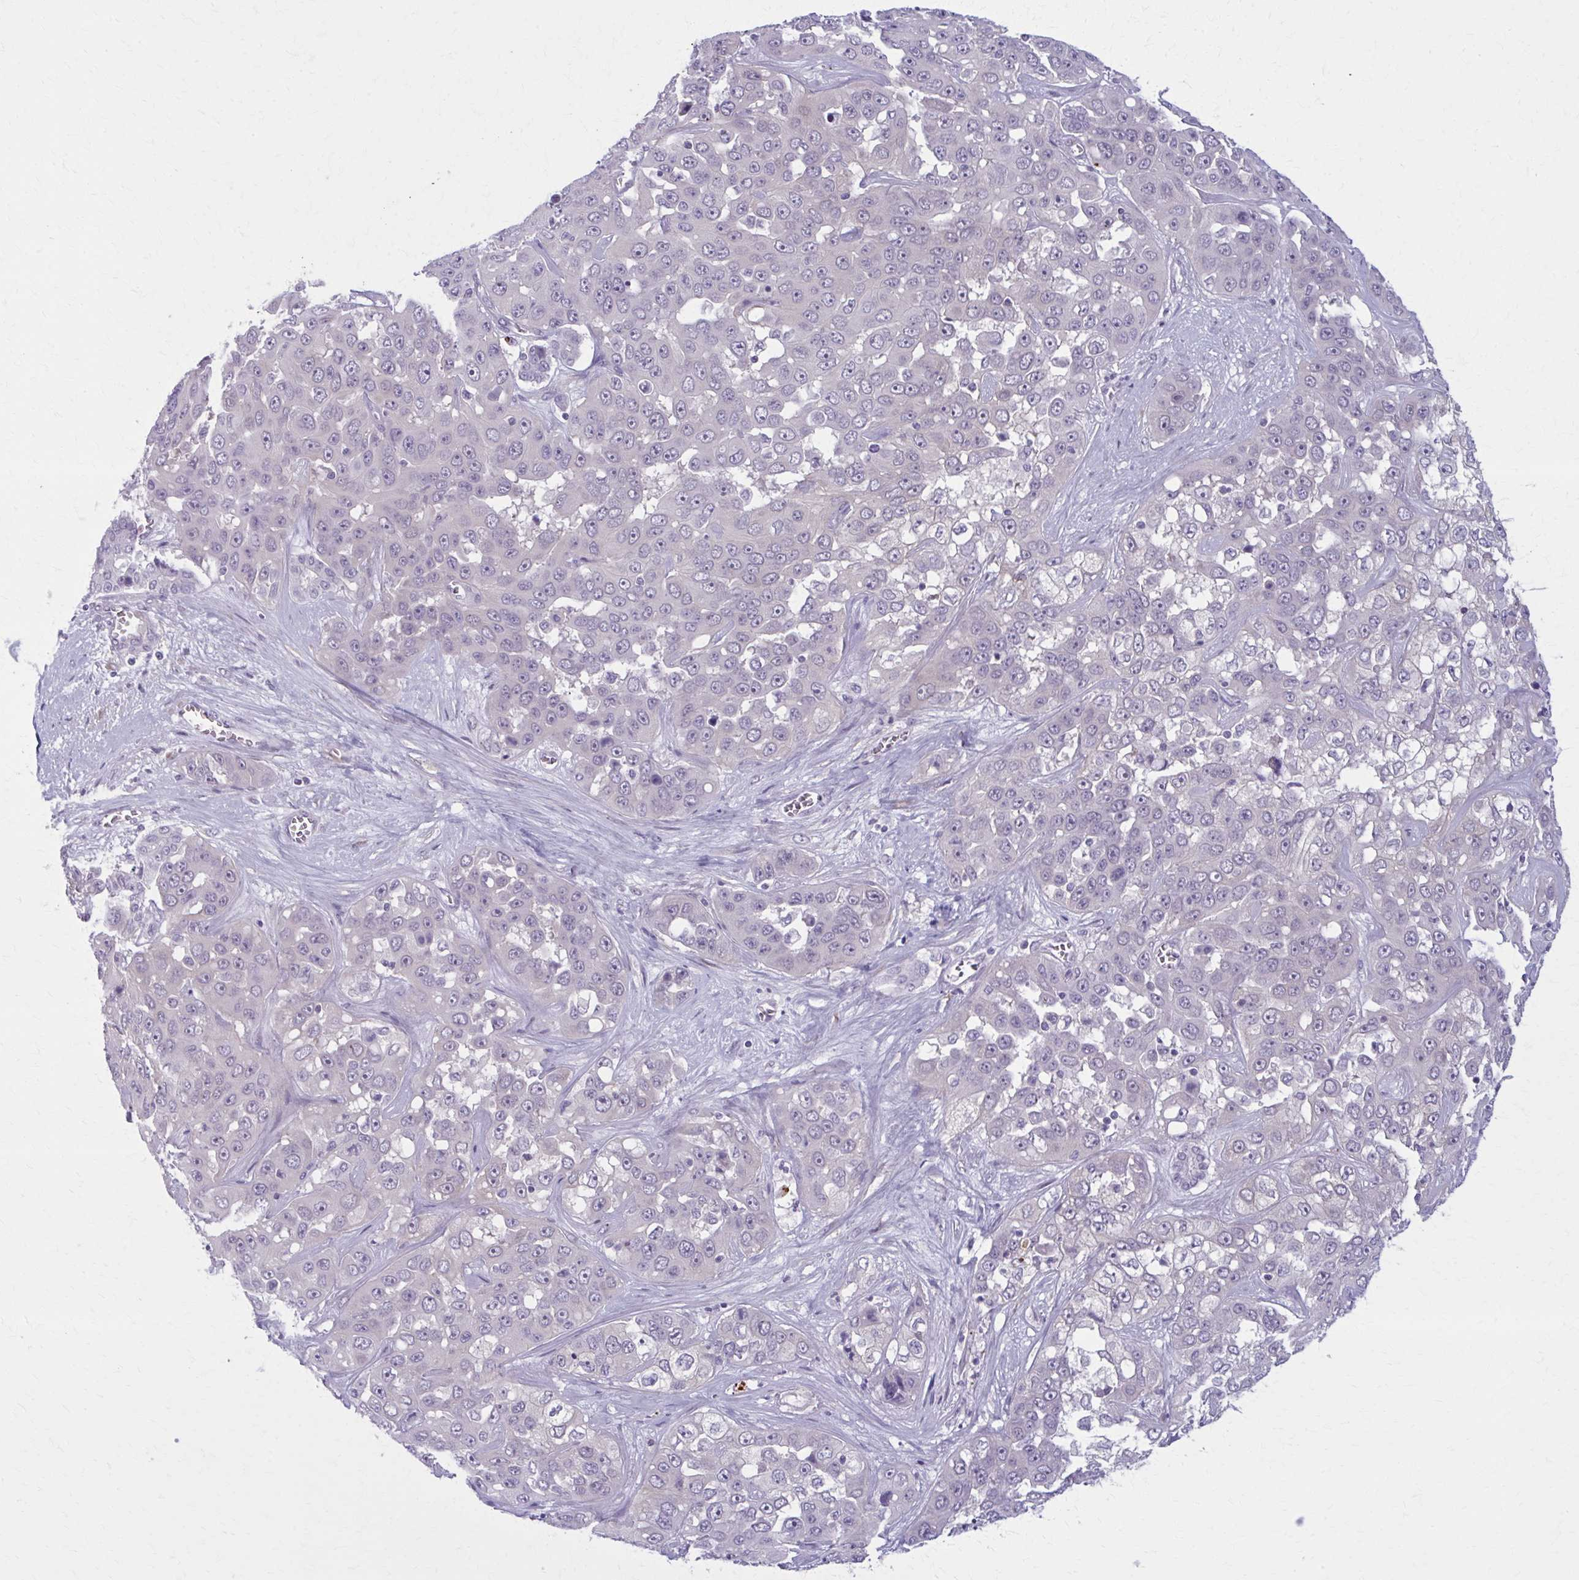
{"staining": {"intensity": "negative", "quantity": "none", "location": "none"}, "tissue": "liver cancer", "cell_type": "Tumor cells", "image_type": "cancer", "snomed": [{"axis": "morphology", "description": "Cholangiocarcinoma"}, {"axis": "topography", "description": "Liver"}], "caption": "Tumor cells show no significant protein staining in liver cancer.", "gene": "NUMBL", "patient": {"sex": "female", "age": 52}}